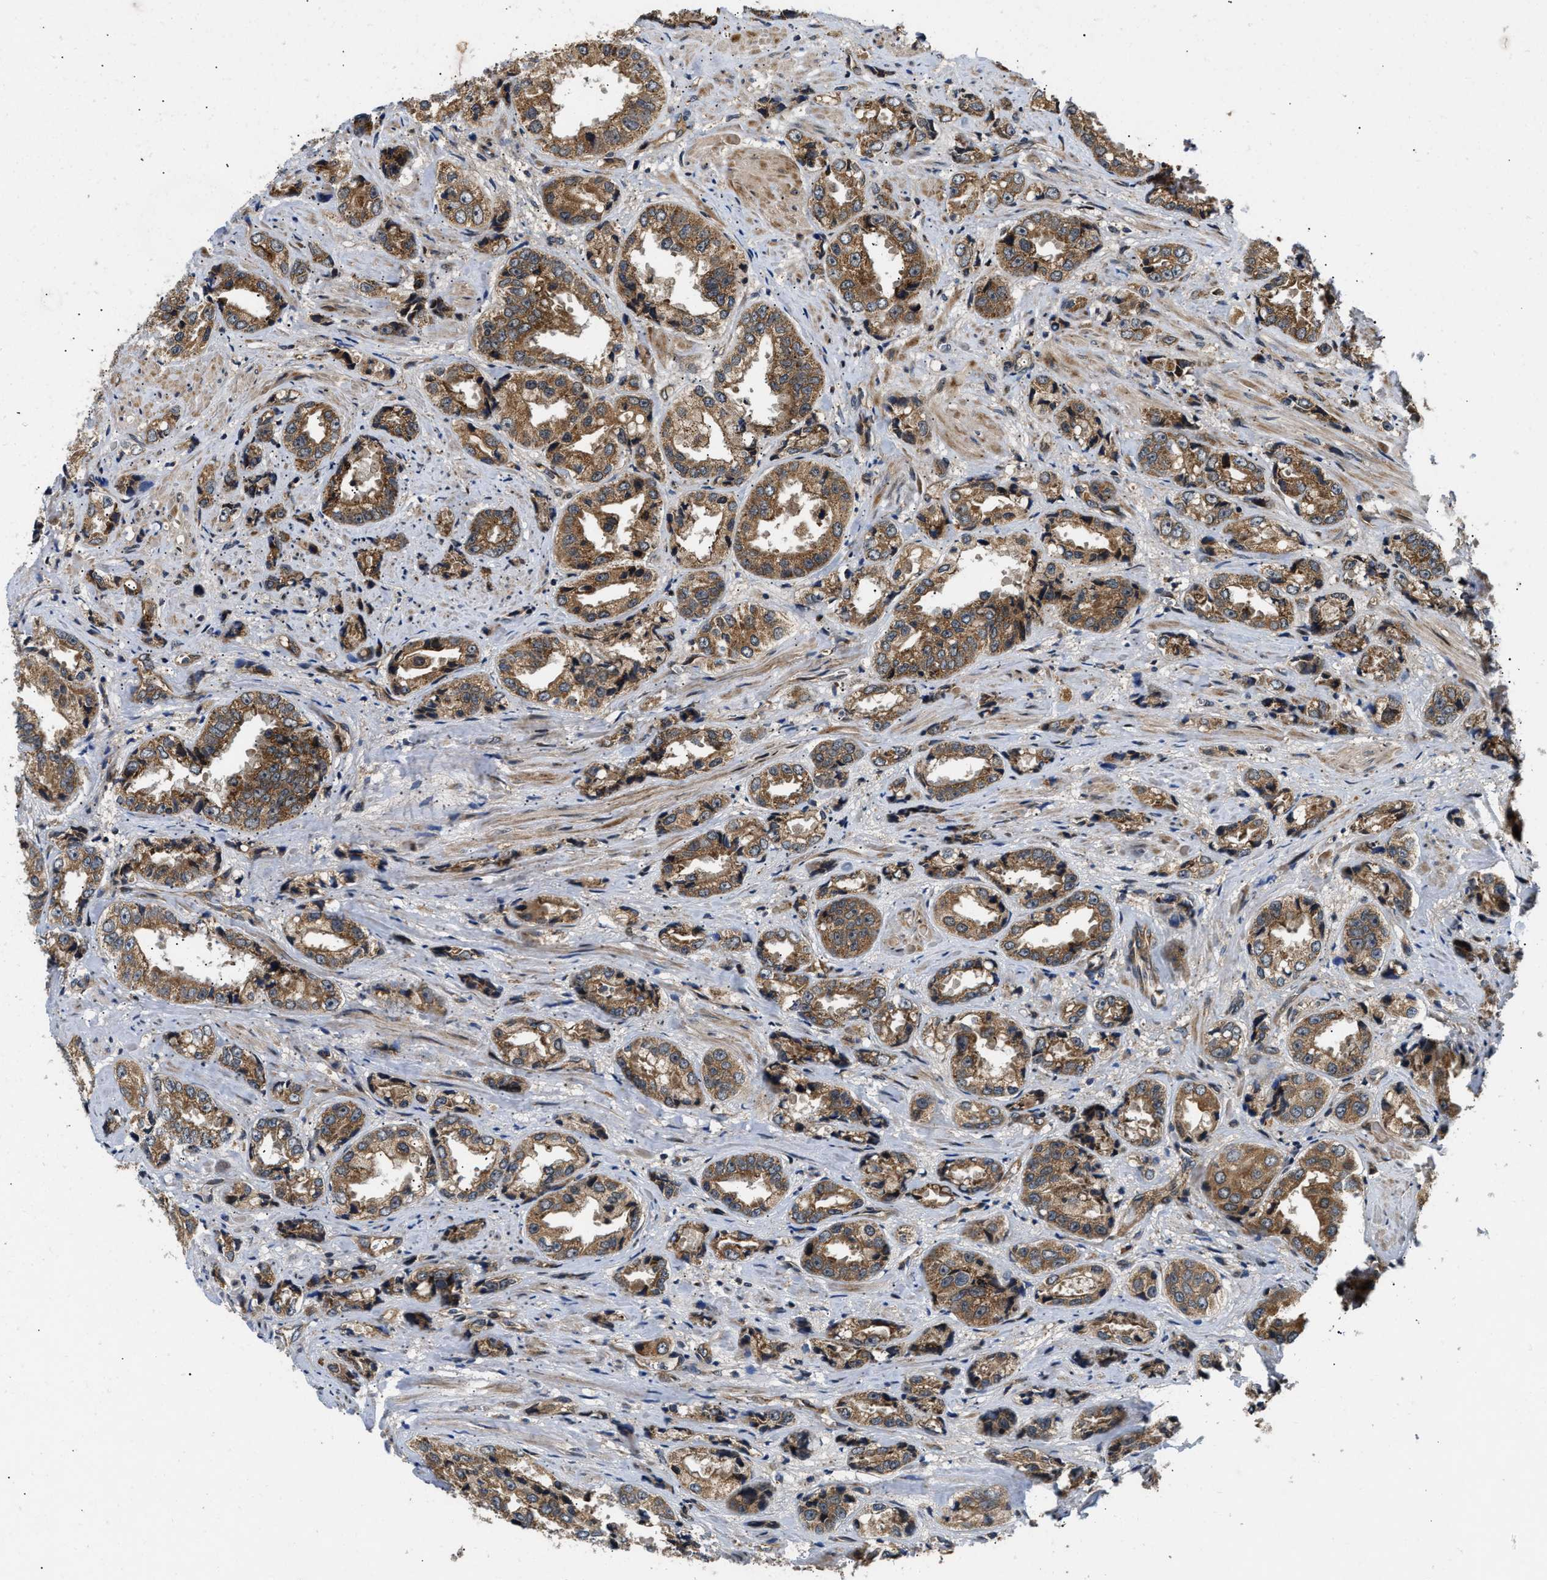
{"staining": {"intensity": "moderate", "quantity": ">75%", "location": "cytoplasmic/membranous"}, "tissue": "prostate cancer", "cell_type": "Tumor cells", "image_type": "cancer", "snomed": [{"axis": "morphology", "description": "Adenocarcinoma, High grade"}, {"axis": "topography", "description": "Prostate"}], "caption": "Immunohistochemistry of human prostate cancer shows medium levels of moderate cytoplasmic/membranous staining in about >75% of tumor cells.", "gene": "PNPLA8", "patient": {"sex": "male", "age": 61}}